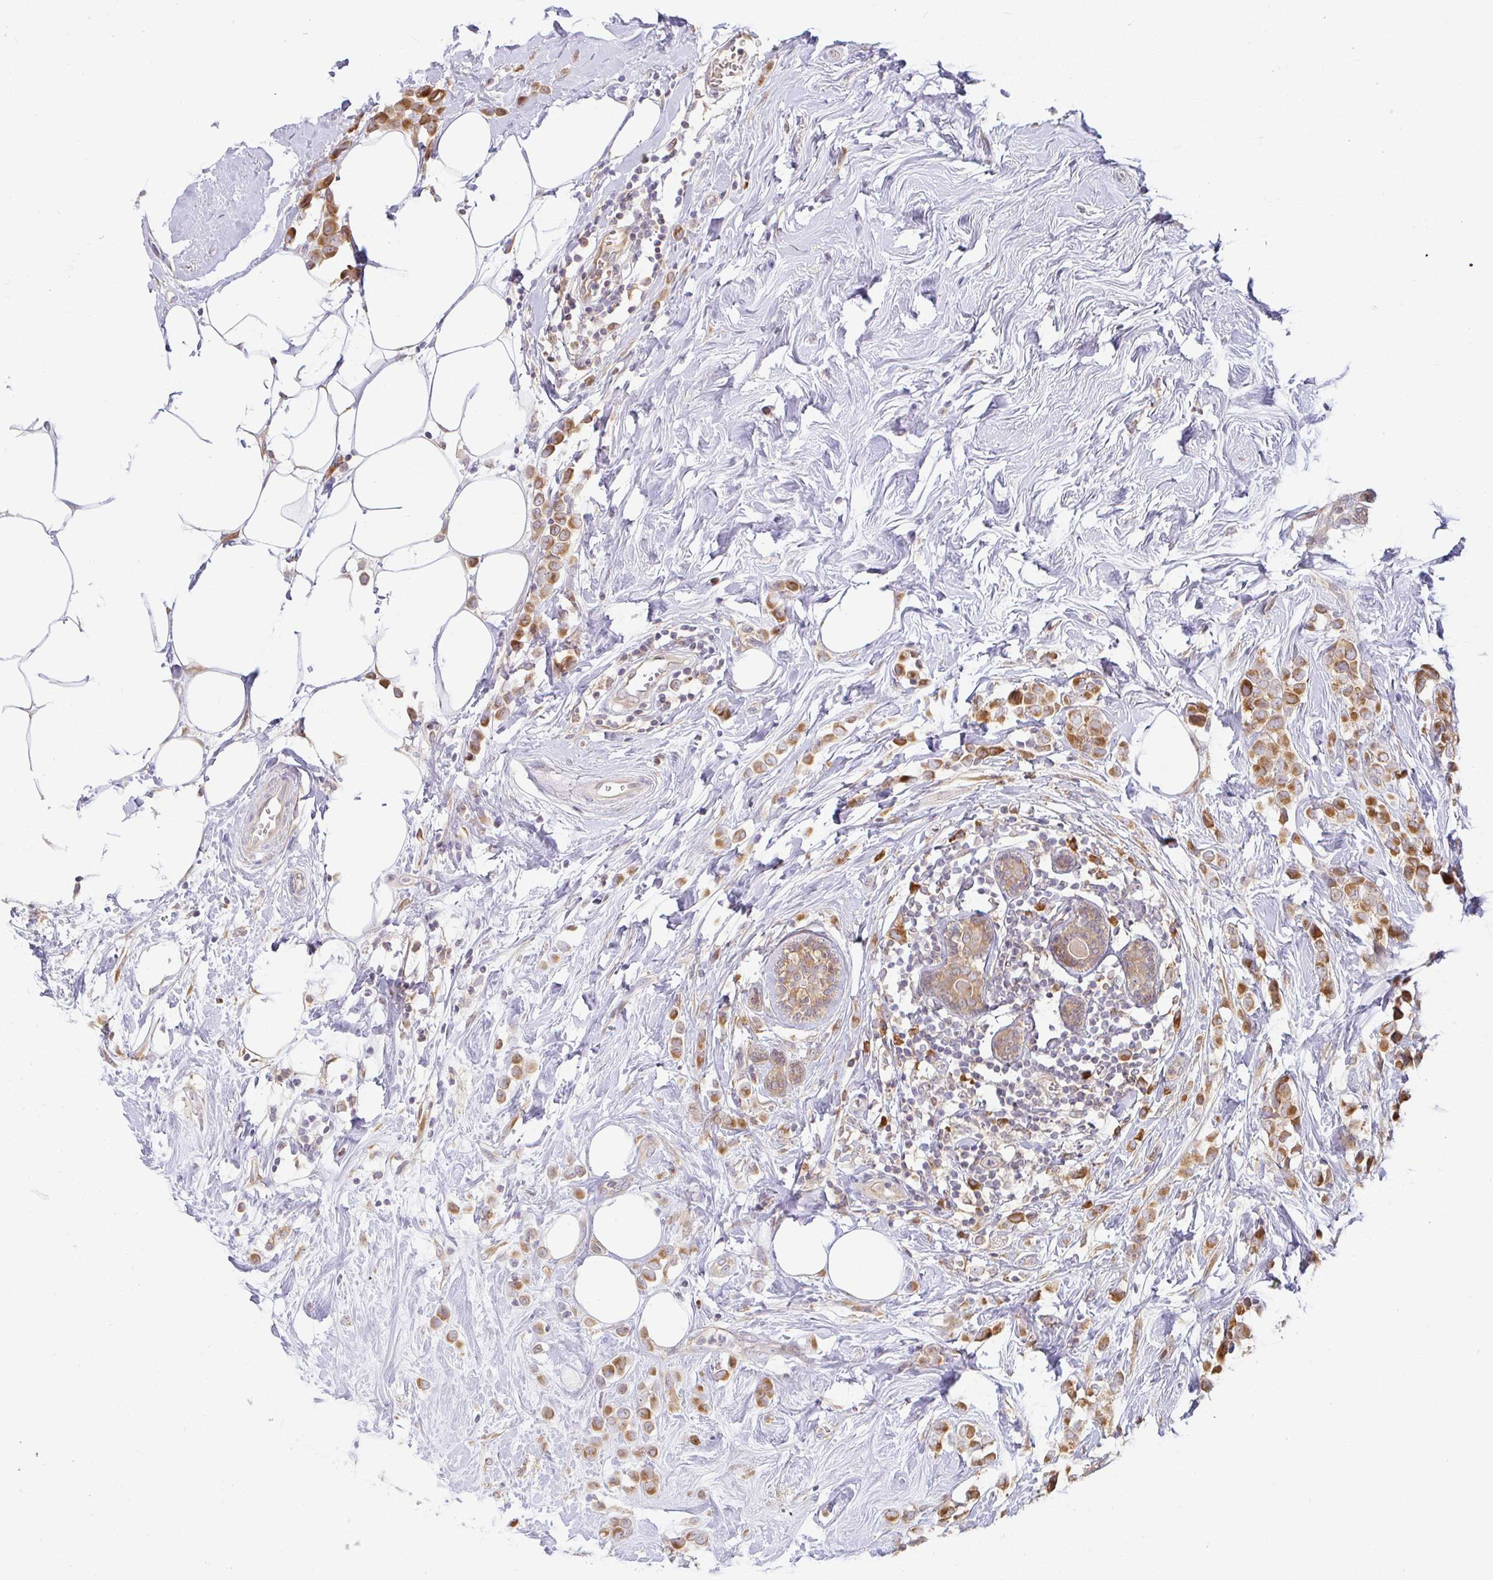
{"staining": {"intensity": "moderate", "quantity": ">75%", "location": "cytoplasmic/membranous"}, "tissue": "breast cancer", "cell_type": "Tumor cells", "image_type": "cancer", "snomed": [{"axis": "morphology", "description": "Duct carcinoma"}, {"axis": "topography", "description": "Breast"}], "caption": "Protein expression analysis of human invasive ductal carcinoma (breast) reveals moderate cytoplasmic/membranous positivity in approximately >75% of tumor cells.", "gene": "DERL2", "patient": {"sex": "female", "age": 80}}